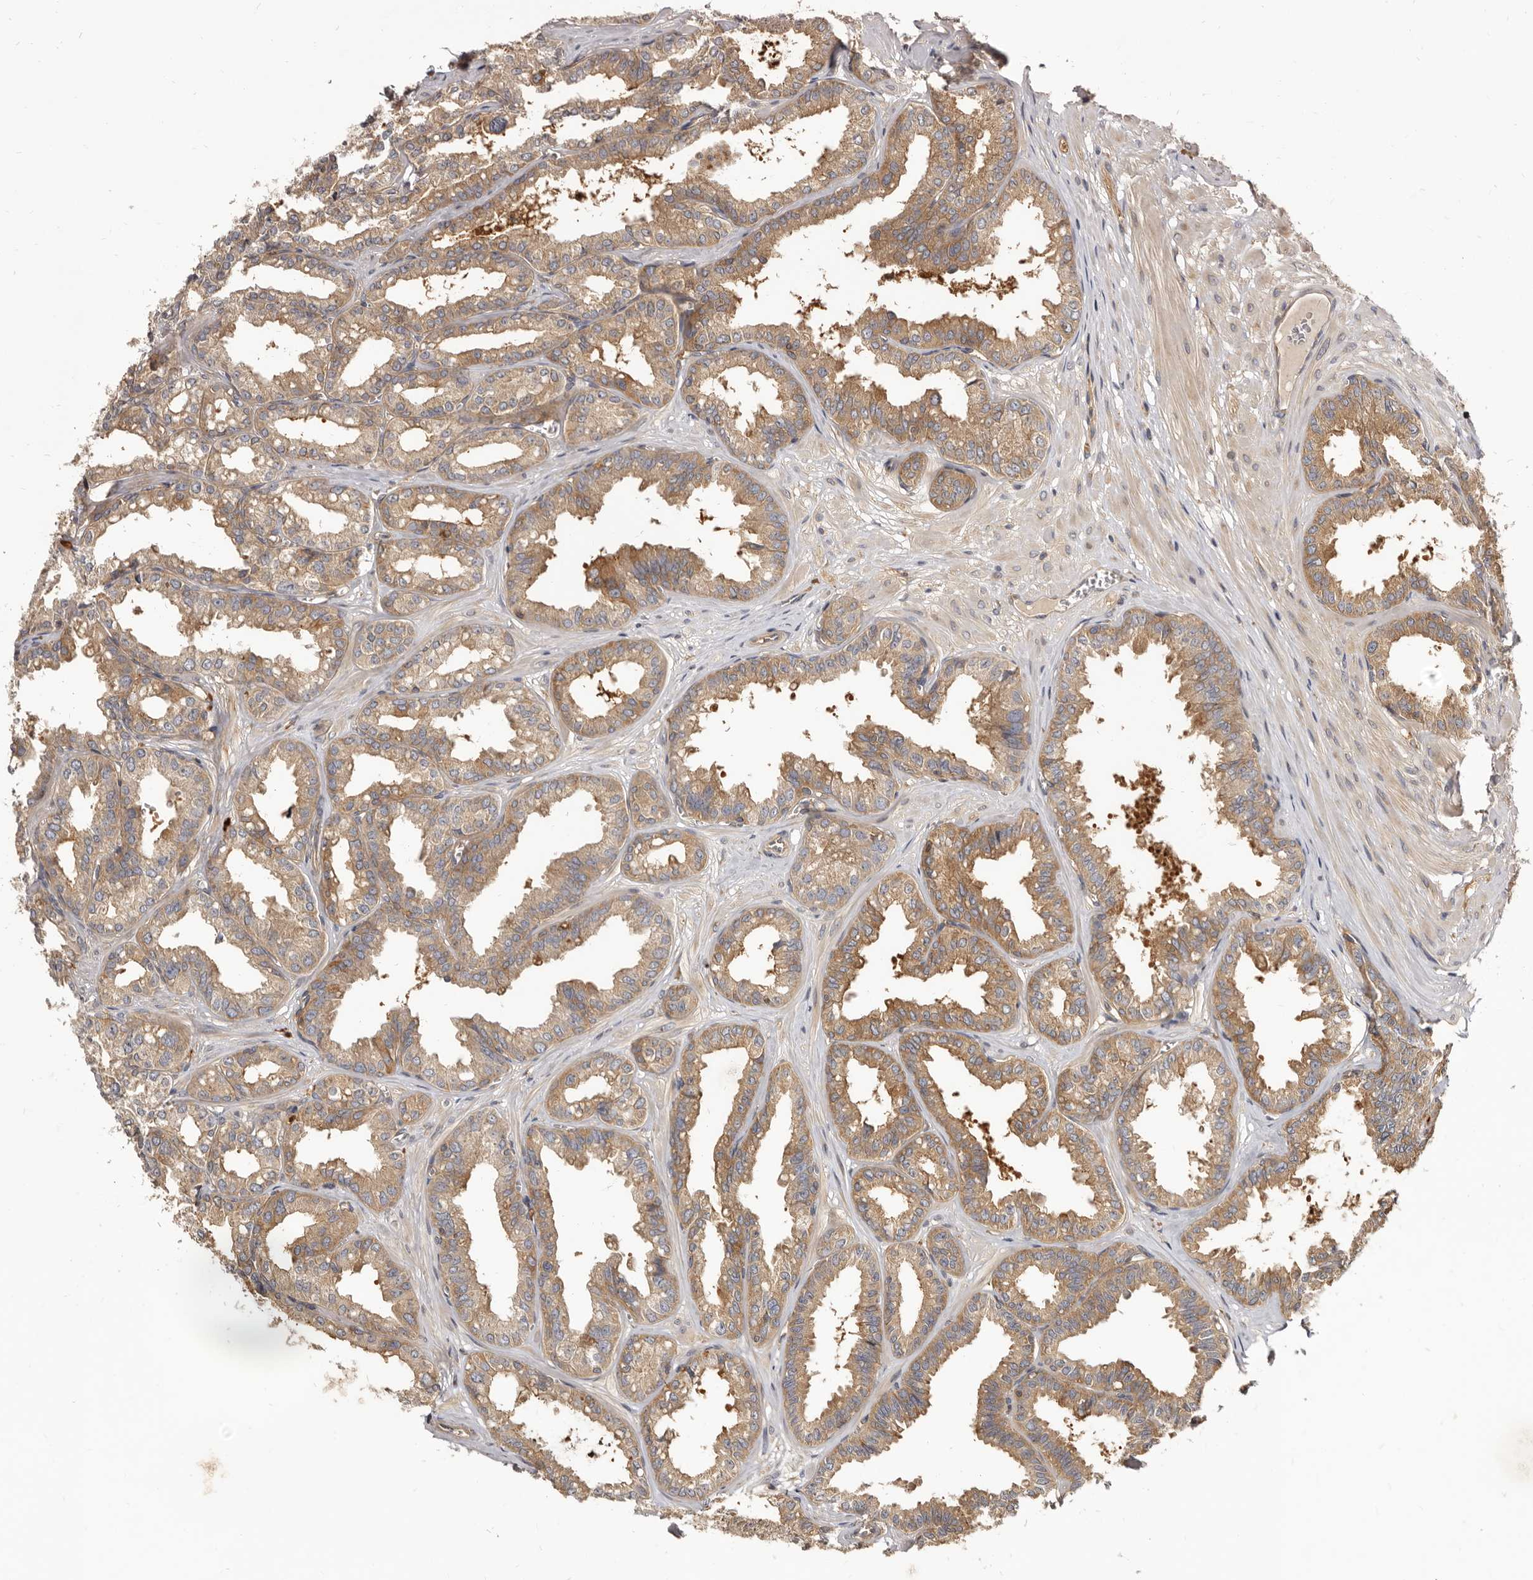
{"staining": {"intensity": "moderate", "quantity": ">75%", "location": "cytoplasmic/membranous"}, "tissue": "seminal vesicle", "cell_type": "Glandular cells", "image_type": "normal", "snomed": [{"axis": "morphology", "description": "Normal tissue, NOS"}, {"axis": "topography", "description": "Prostate"}, {"axis": "topography", "description": "Seminal veicle"}], "caption": "This is an image of IHC staining of normal seminal vesicle, which shows moderate positivity in the cytoplasmic/membranous of glandular cells.", "gene": "ADAMTS20", "patient": {"sex": "male", "age": 51}}